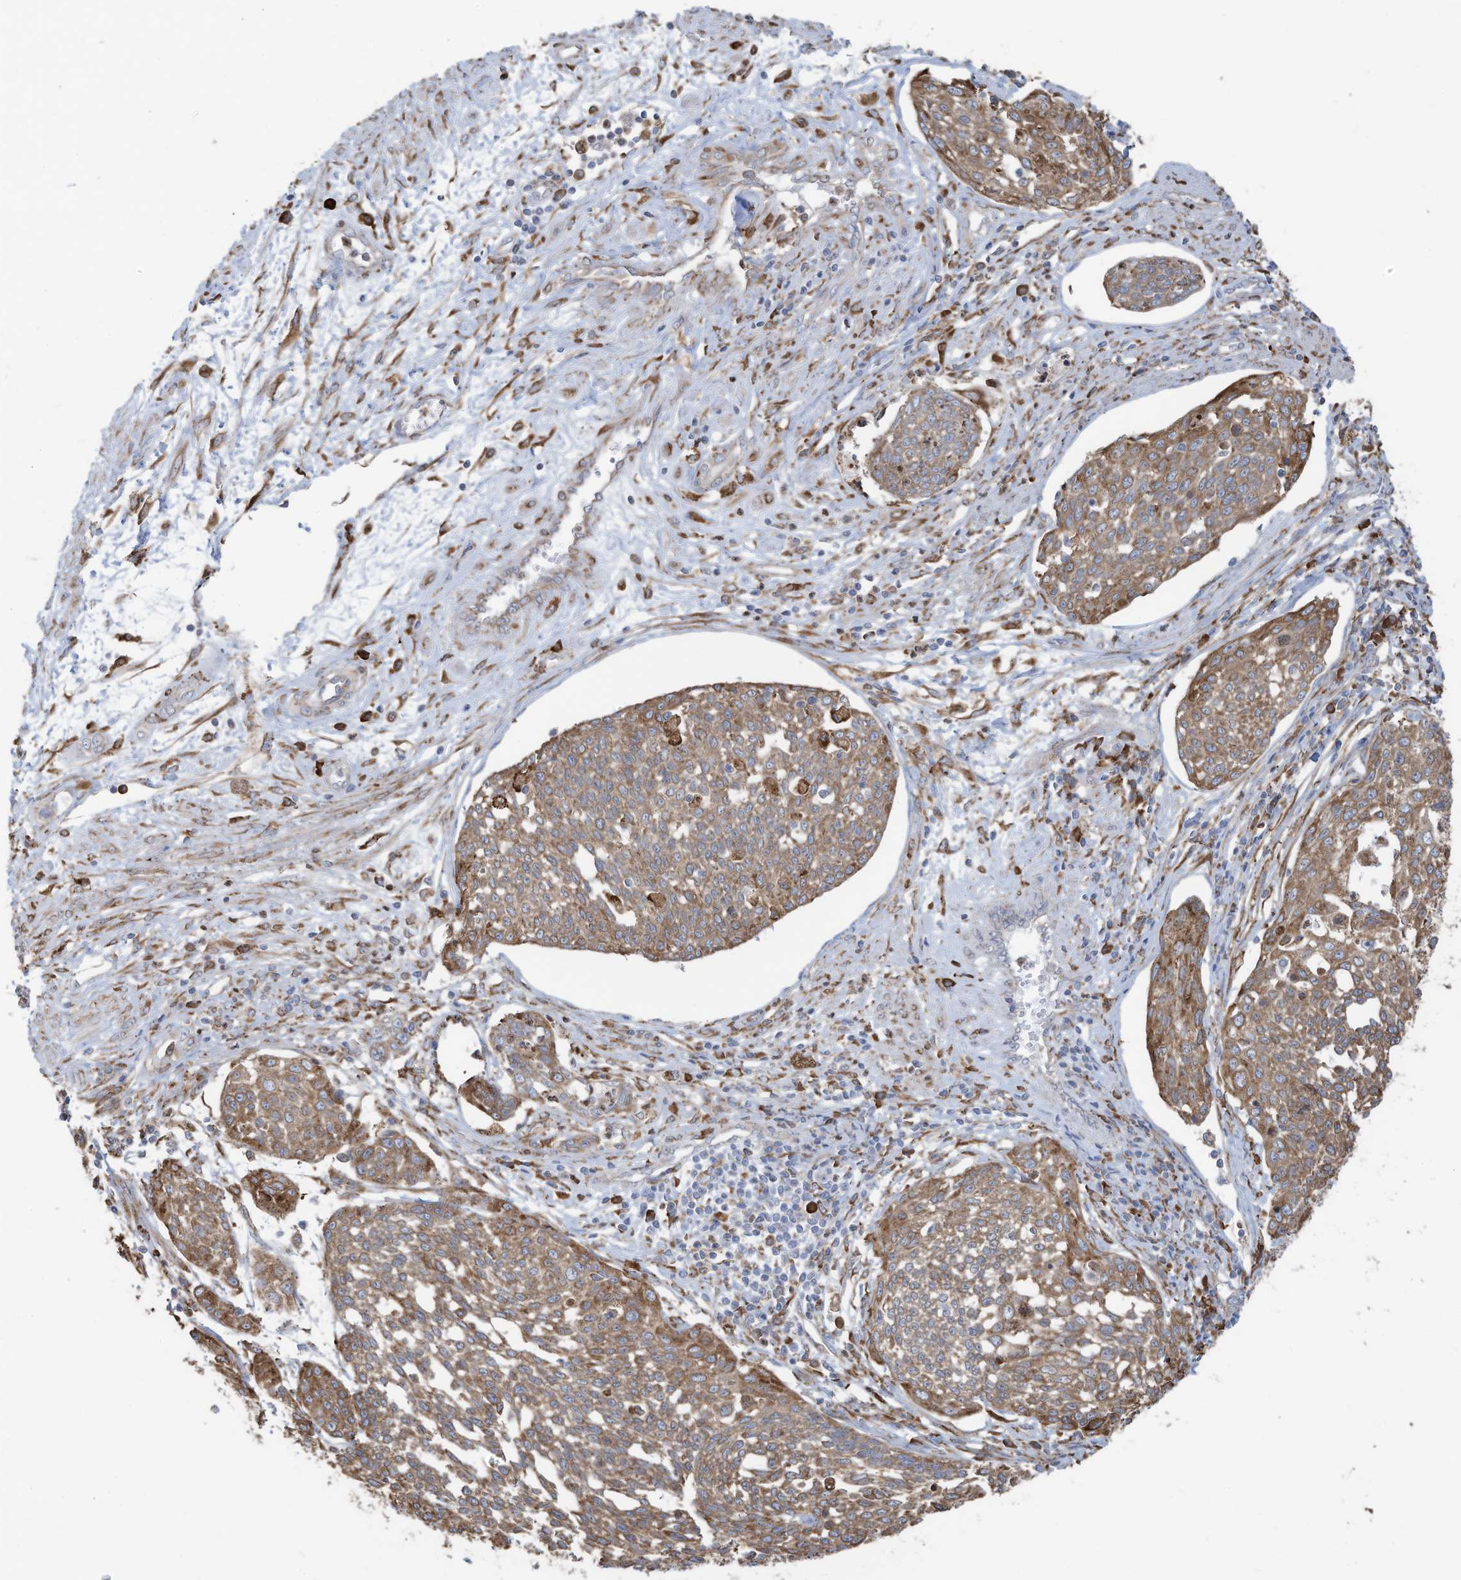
{"staining": {"intensity": "moderate", "quantity": ">75%", "location": "cytoplasmic/membranous"}, "tissue": "cervical cancer", "cell_type": "Tumor cells", "image_type": "cancer", "snomed": [{"axis": "morphology", "description": "Squamous cell carcinoma, NOS"}, {"axis": "topography", "description": "Cervix"}], "caption": "Protein staining of cervical cancer tissue reveals moderate cytoplasmic/membranous staining in about >75% of tumor cells.", "gene": "ZNF354C", "patient": {"sex": "female", "age": 34}}